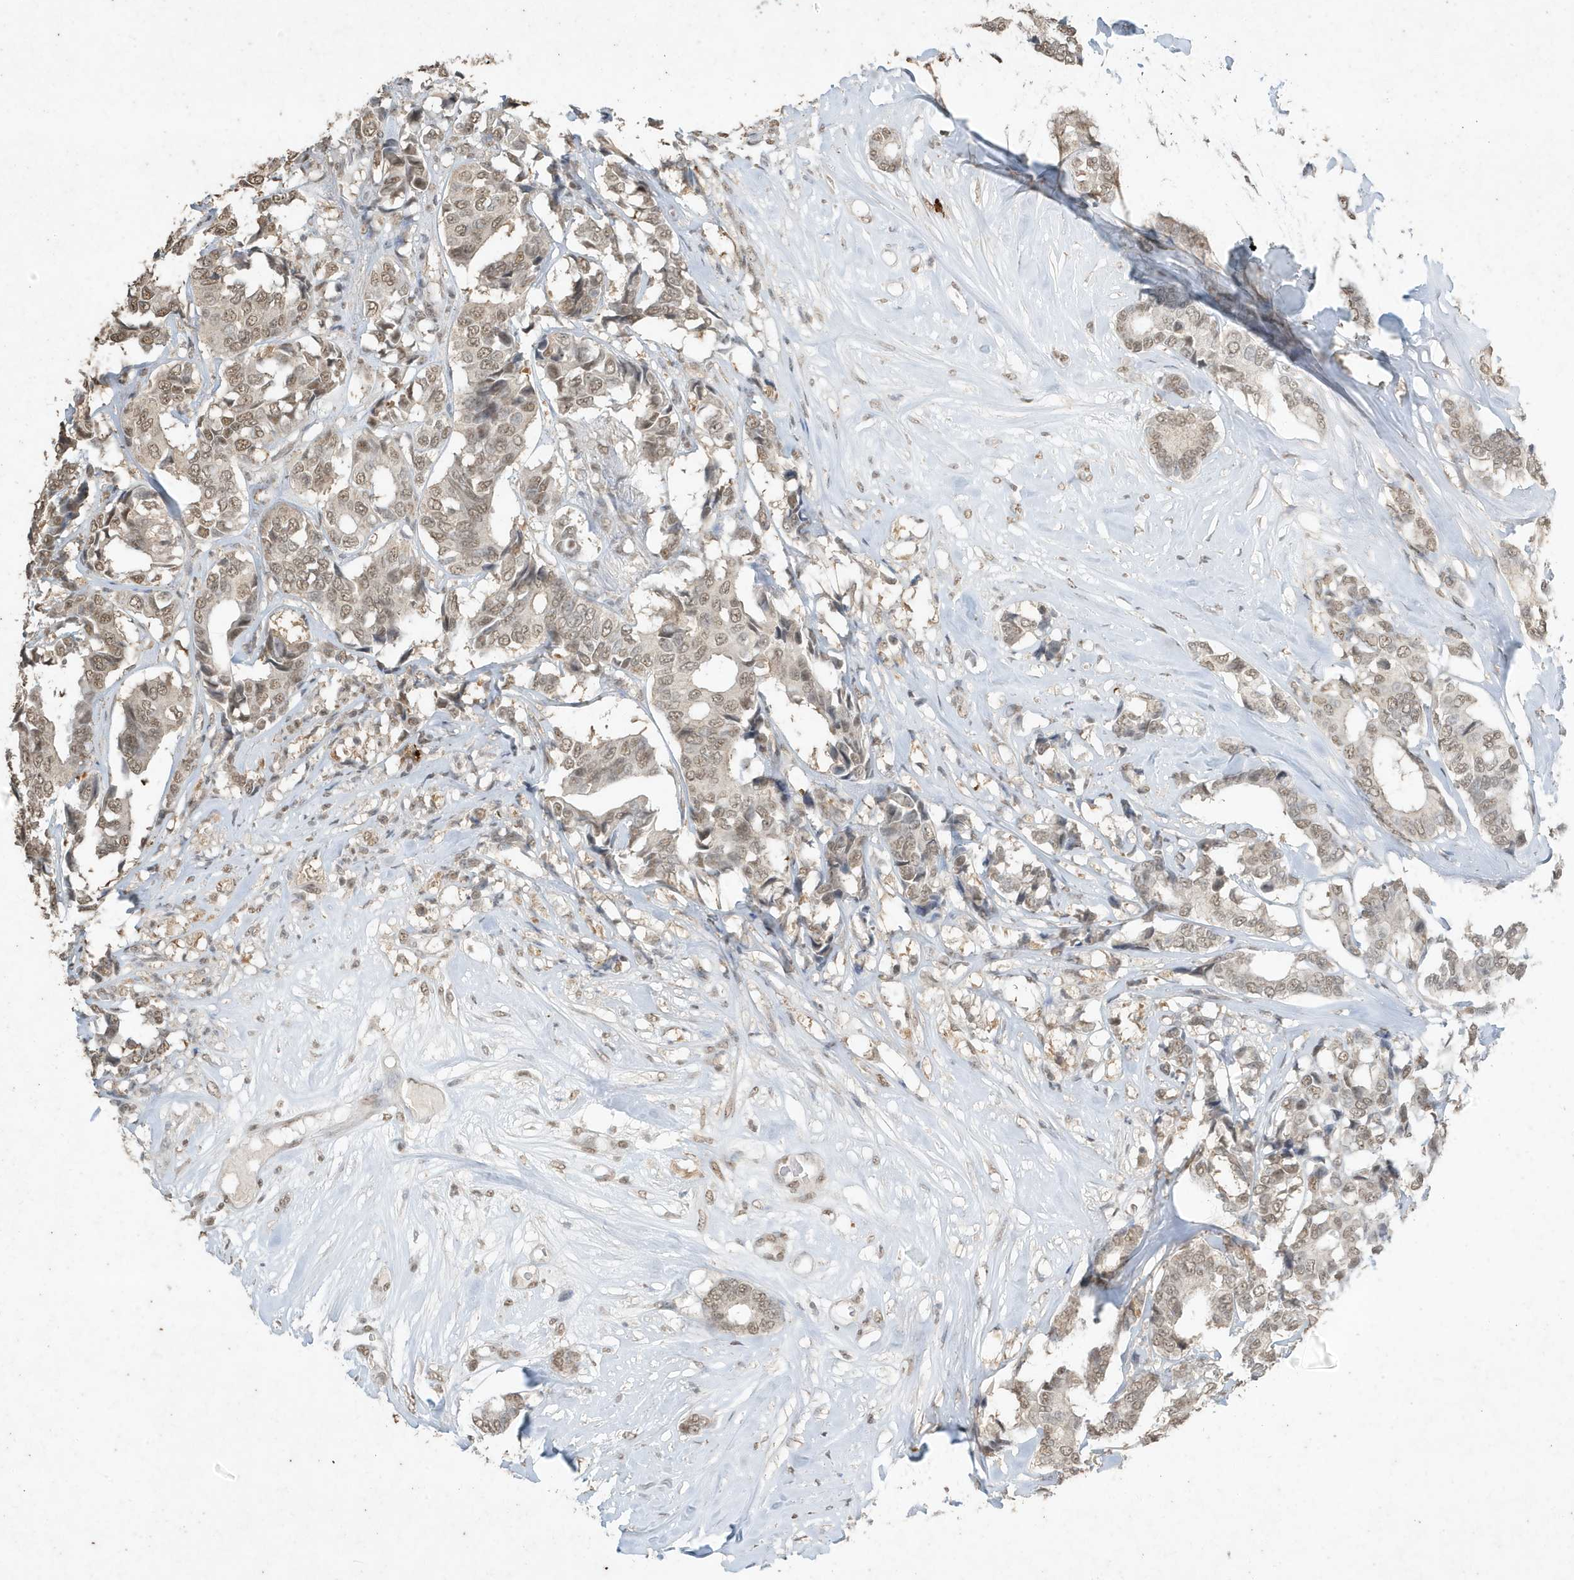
{"staining": {"intensity": "weak", "quantity": ">75%", "location": "nuclear"}, "tissue": "breast cancer", "cell_type": "Tumor cells", "image_type": "cancer", "snomed": [{"axis": "morphology", "description": "Duct carcinoma"}, {"axis": "topography", "description": "Breast"}], "caption": "Tumor cells exhibit low levels of weak nuclear staining in about >75% of cells in human invasive ductal carcinoma (breast).", "gene": "DEFA1", "patient": {"sex": "female", "age": 87}}